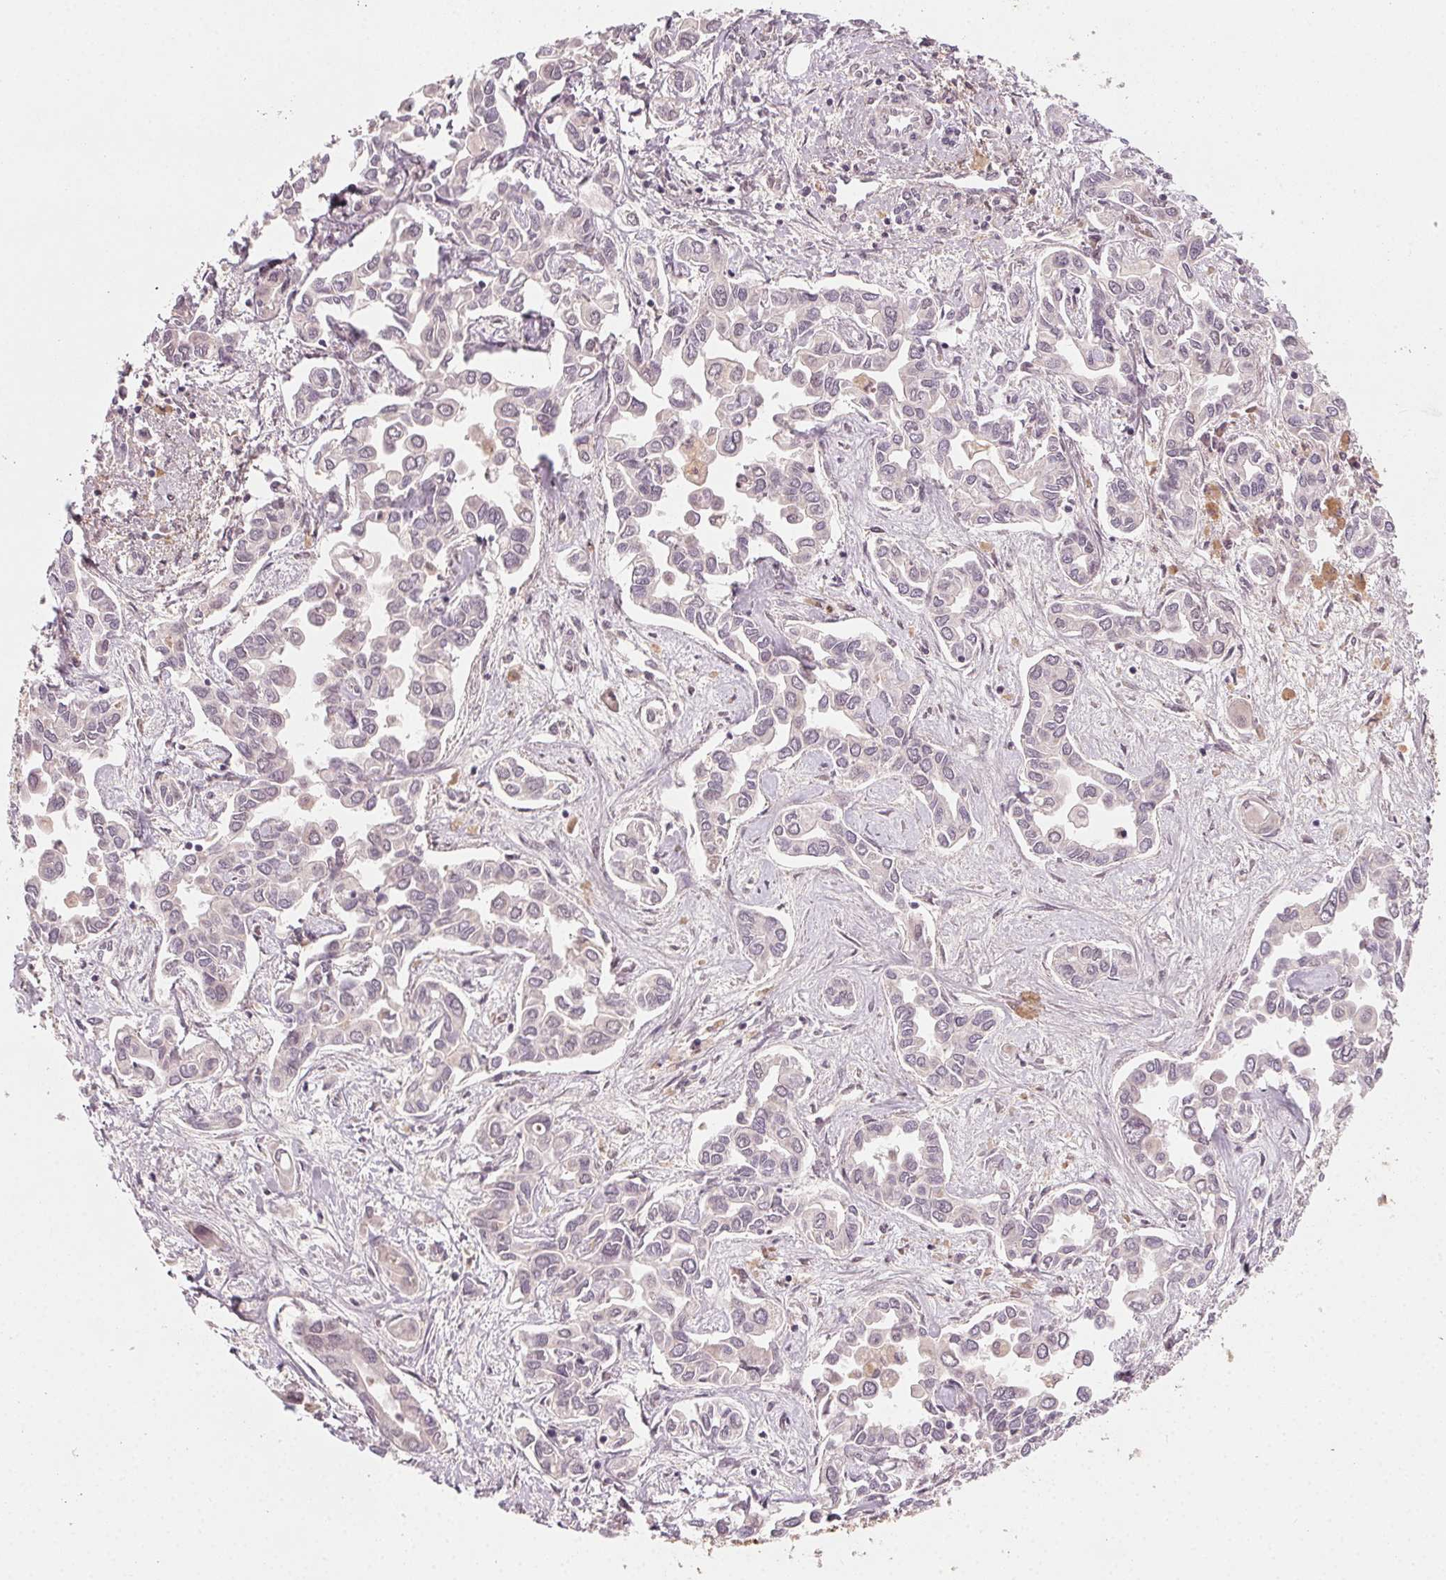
{"staining": {"intensity": "negative", "quantity": "none", "location": "none"}, "tissue": "liver cancer", "cell_type": "Tumor cells", "image_type": "cancer", "snomed": [{"axis": "morphology", "description": "Cholangiocarcinoma"}, {"axis": "topography", "description": "Liver"}], "caption": "The immunohistochemistry (IHC) image has no significant expression in tumor cells of cholangiocarcinoma (liver) tissue. (DAB (3,3'-diaminobenzidine) IHC visualized using brightfield microscopy, high magnification).", "gene": "TUB", "patient": {"sex": "female", "age": 64}}